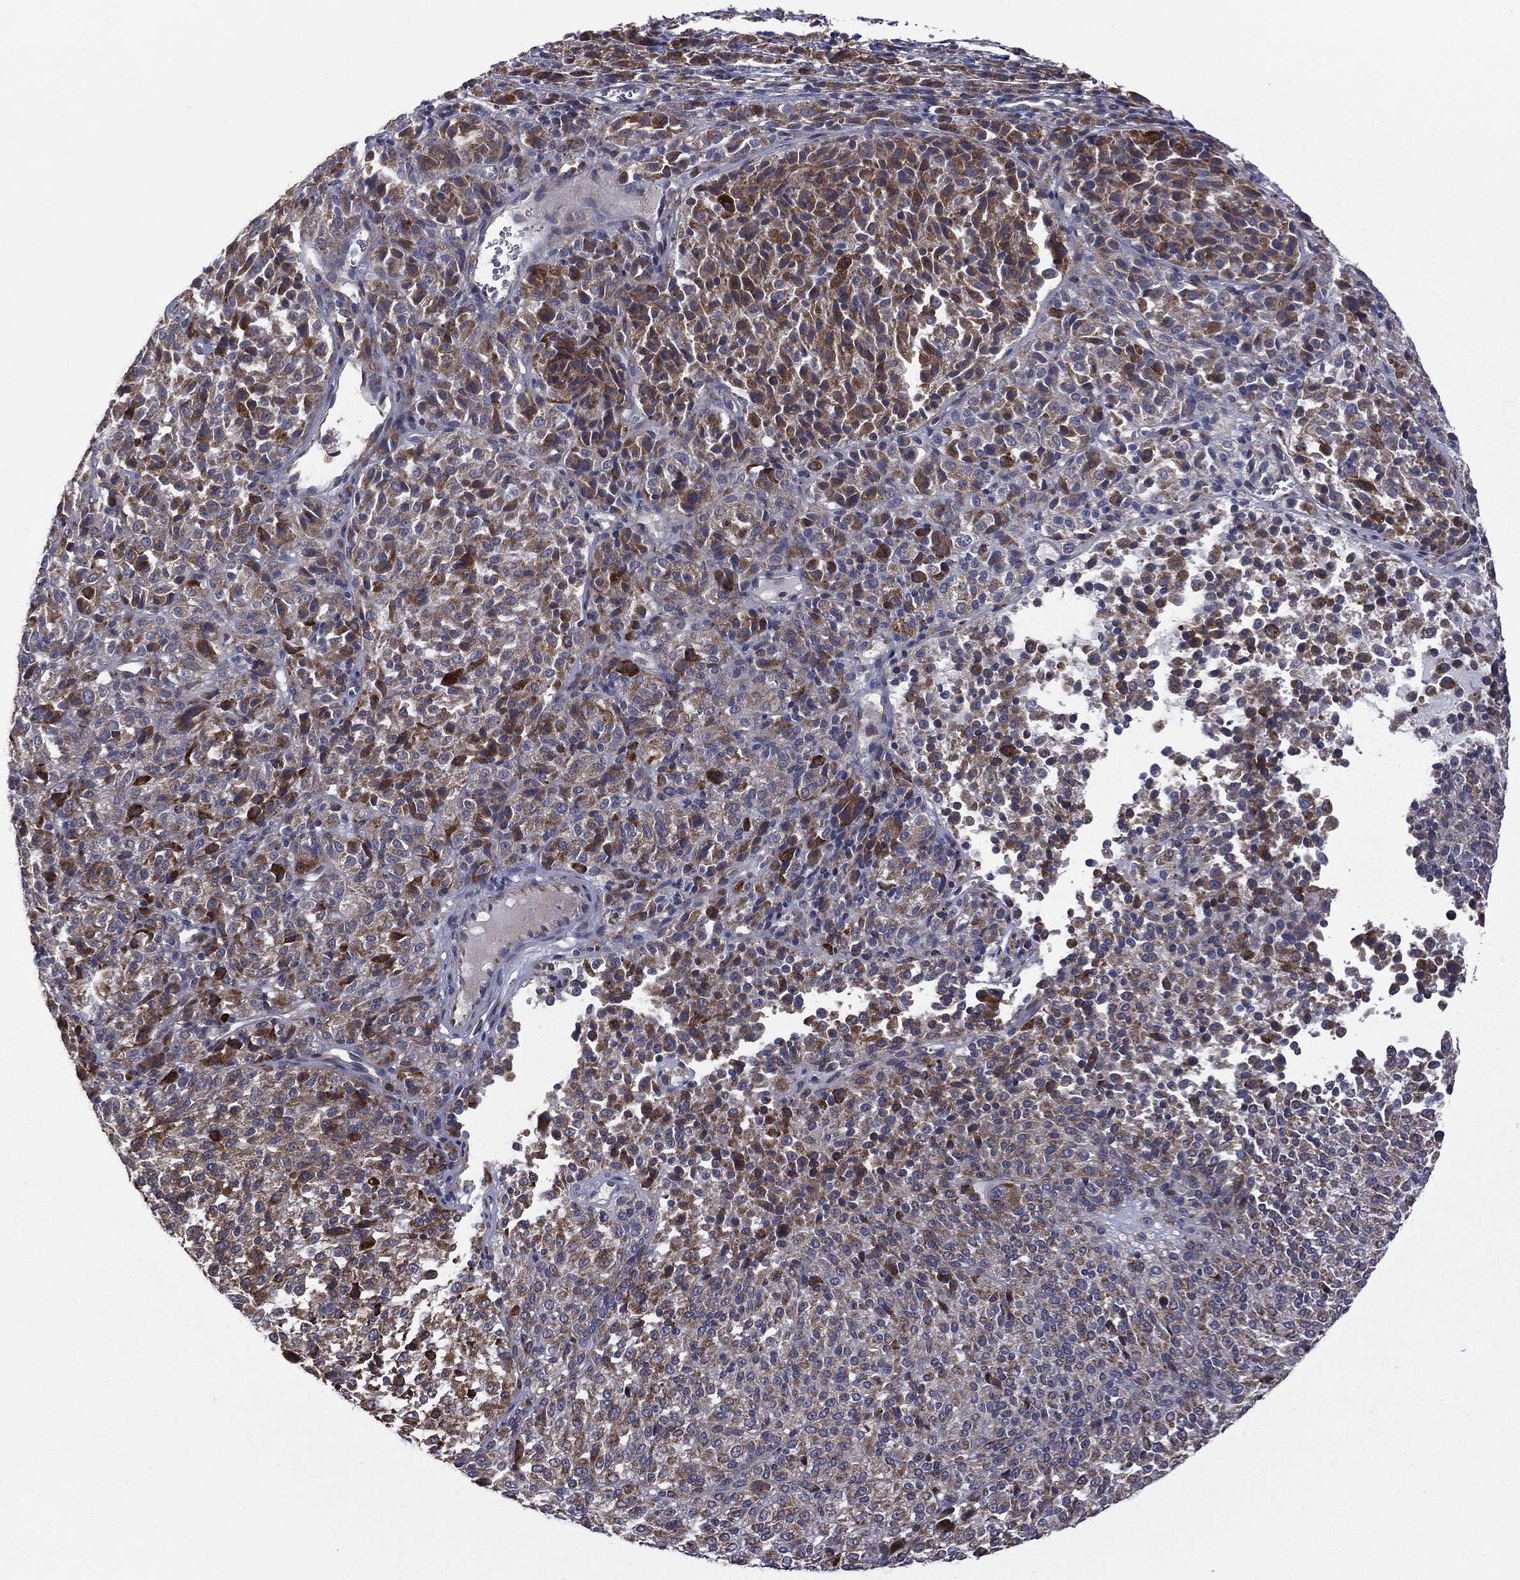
{"staining": {"intensity": "strong", "quantity": "25%-75%", "location": "cytoplasmic/membranous"}, "tissue": "melanoma", "cell_type": "Tumor cells", "image_type": "cancer", "snomed": [{"axis": "morphology", "description": "Malignant melanoma, Metastatic site"}, {"axis": "topography", "description": "Brain"}], "caption": "Protein staining reveals strong cytoplasmic/membranous expression in about 25%-75% of tumor cells in malignant melanoma (metastatic site).", "gene": "C20orf96", "patient": {"sex": "female", "age": 56}}